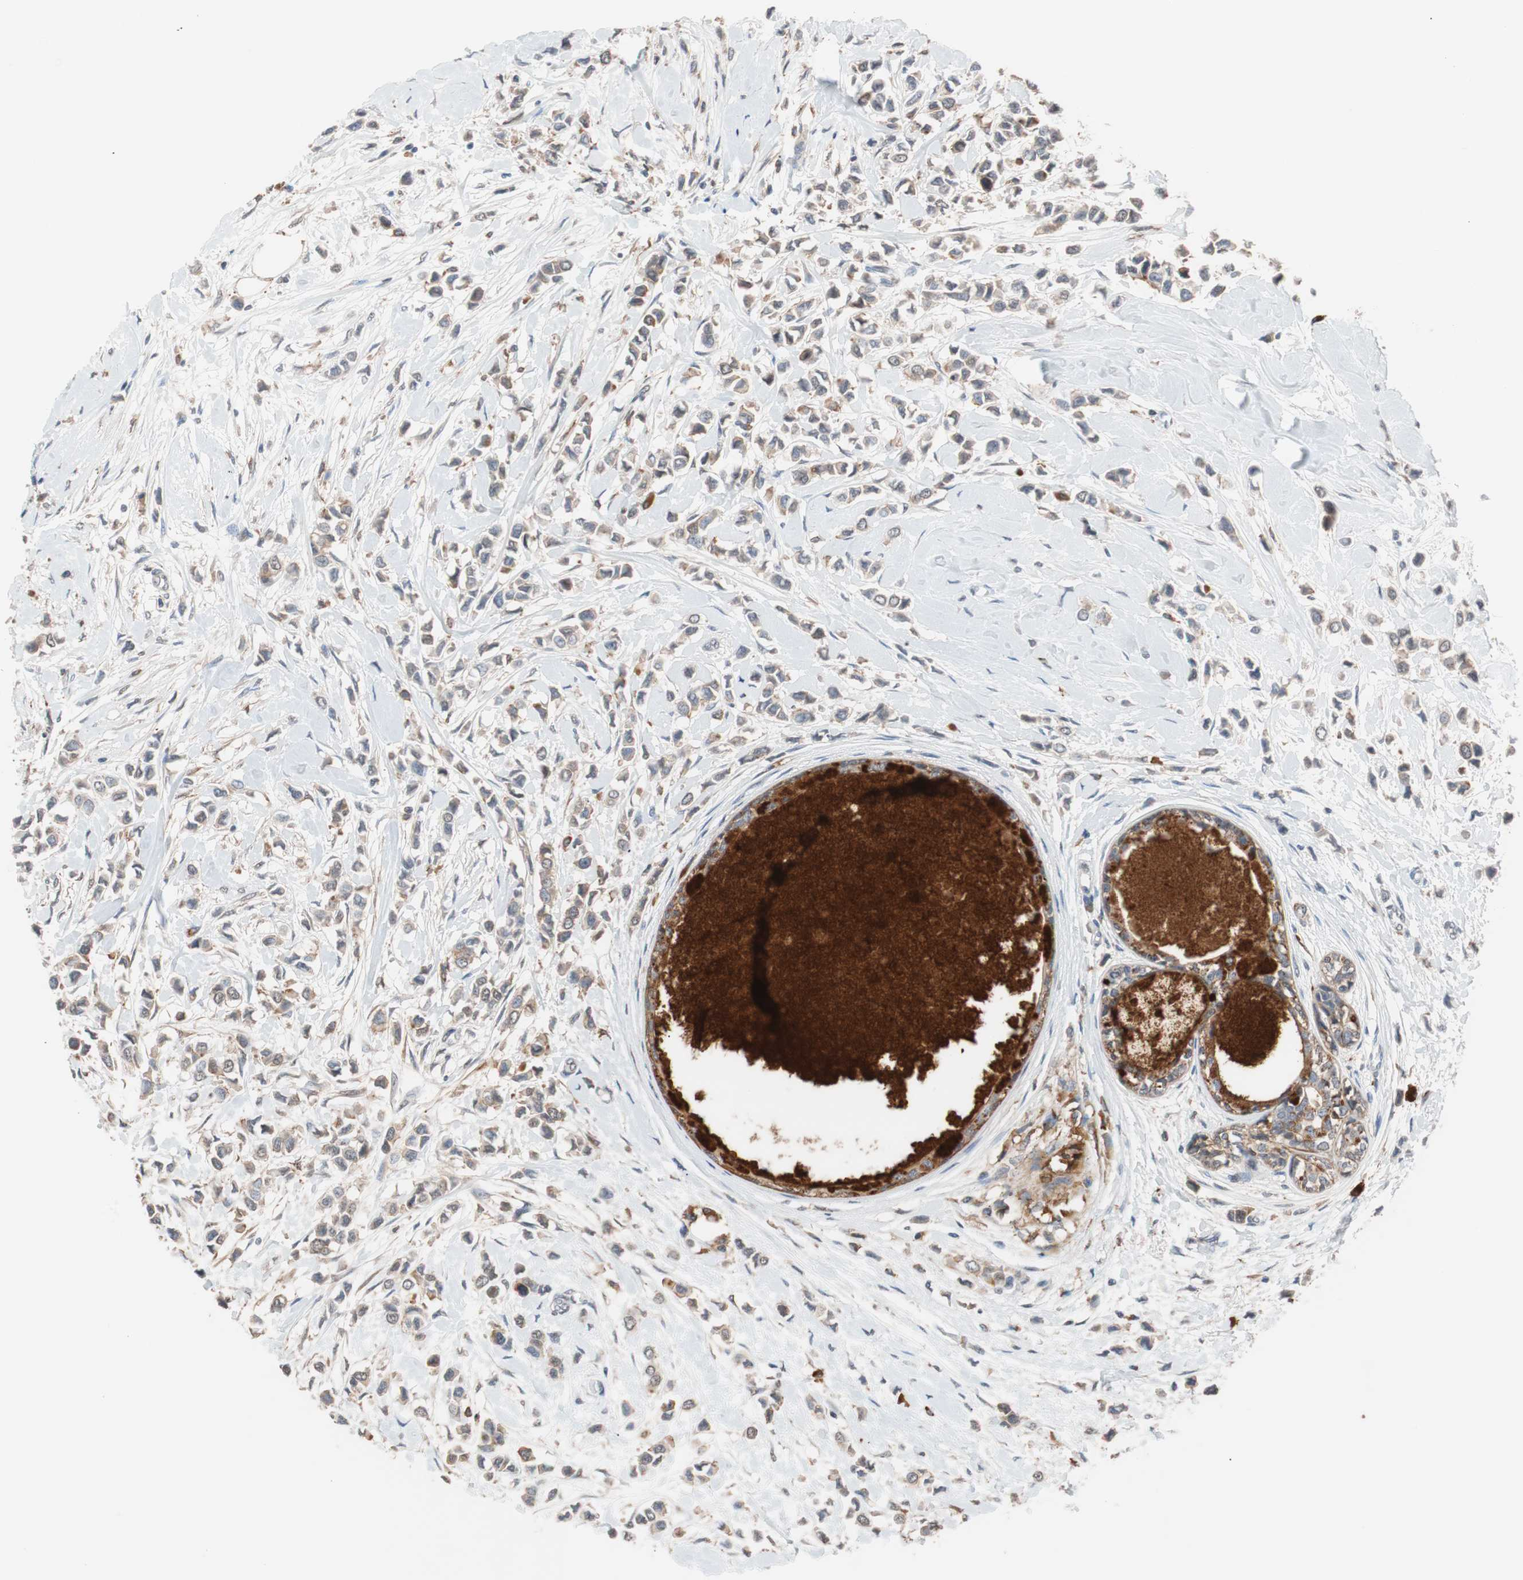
{"staining": {"intensity": "weak", "quantity": "<25%", "location": "cytoplasmic/membranous"}, "tissue": "breast cancer", "cell_type": "Tumor cells", "image_type": "cancer", "snomed": [{"axis": "morphology", "description": "Lobular carcinoma"}, {"axis": "topography", "description": "Breast"}], "caption": "A histopathology image of human breast cancer is negative for staining in tumor cells. (DAB immunohistochemistry (IHC) with hematoxylin counter stain).", "gene": "LITAF", "patient": {"sex": "female", "age": 51}}